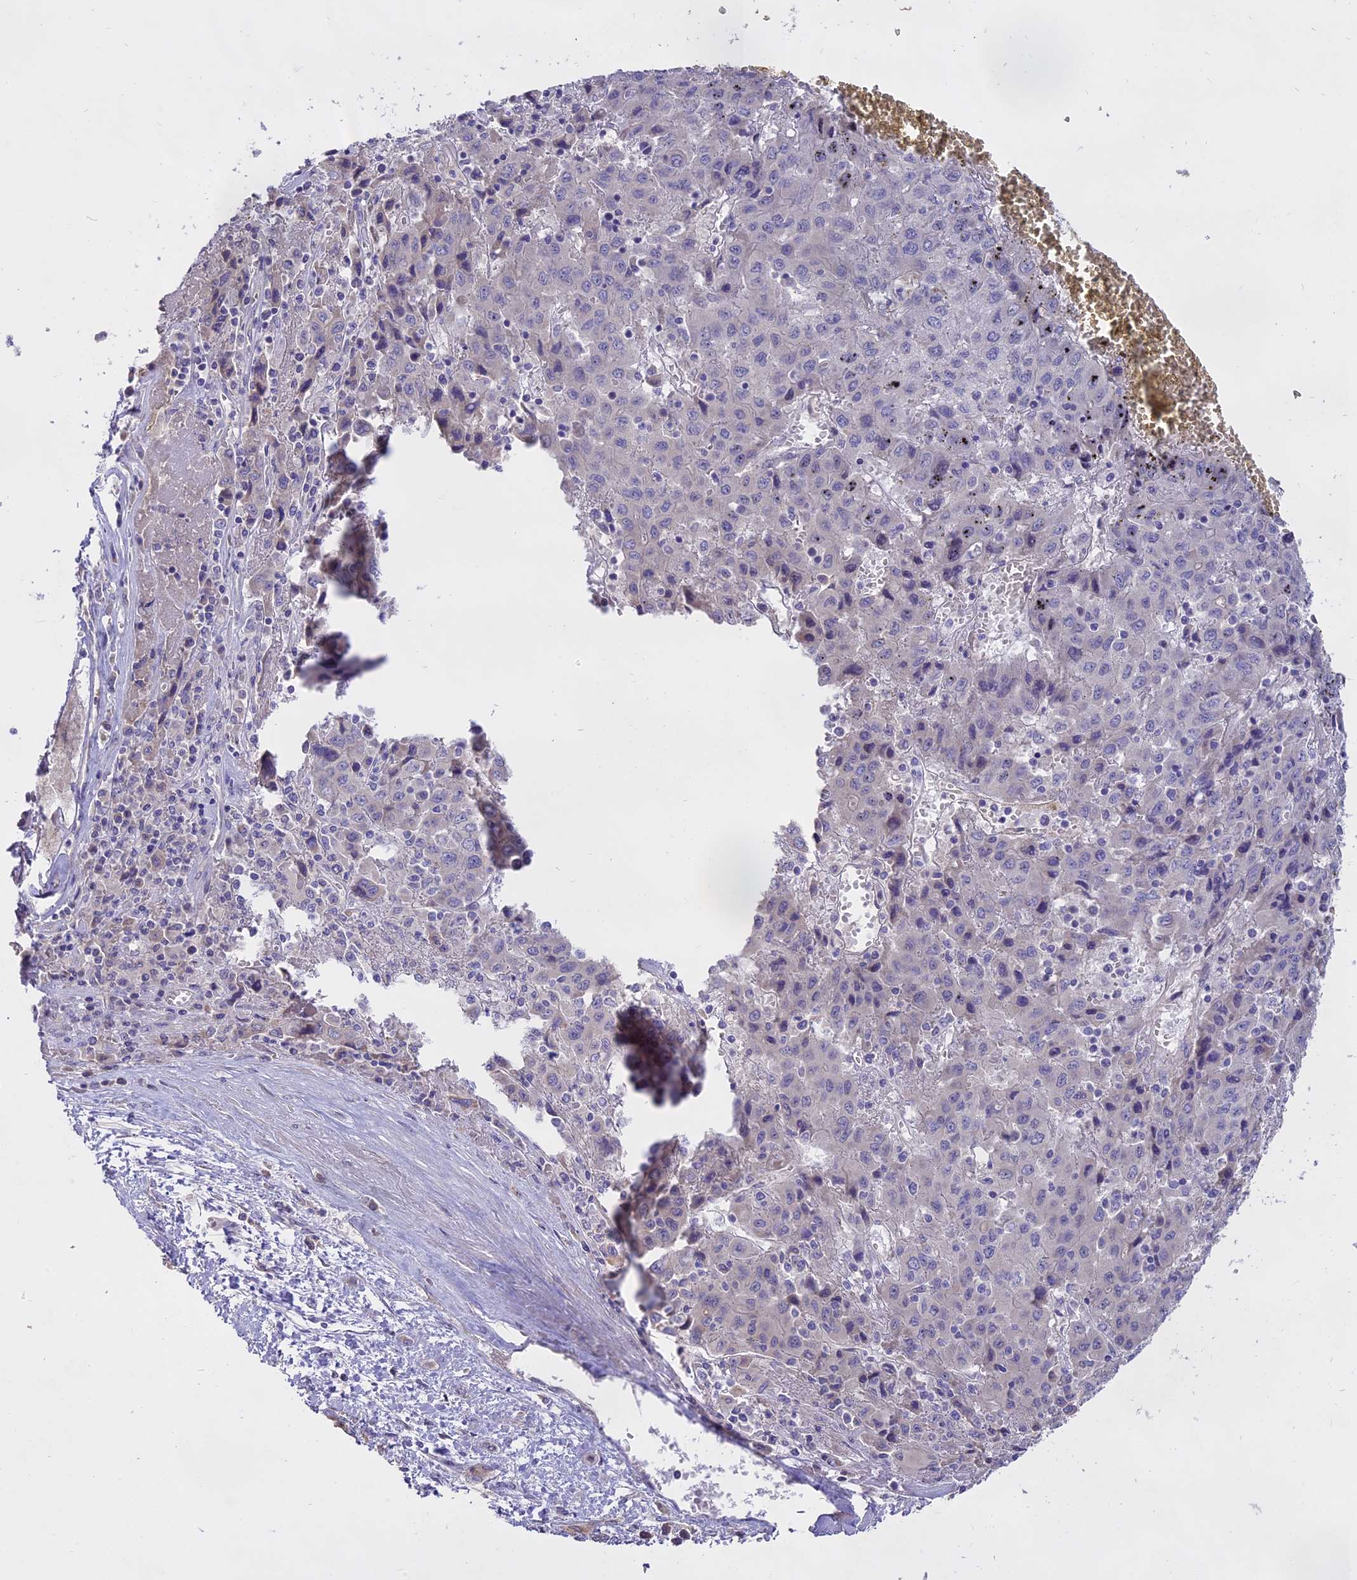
{"staining": {"intensity": "negative", "quantity": "none", "location": "none"}, "tissue": "liver cancer", "cell_type": "Tumor cells", "image_type": "cancer", "snomed": [{"axis": "morphology", "description": "Carcinoma, Hepatocellular, NOS"}, {"axis": "topography", "description": "Liver"}], "caption": "This histopathology image is of liver cancer stained with immunohistochemistry (IHC) to label a protein in brown with the nuclei are counter-stained blue. There is no positivity in tumor cells.", "gene": "WFDC2", "patient": {"sex": "female", "age": 53}}